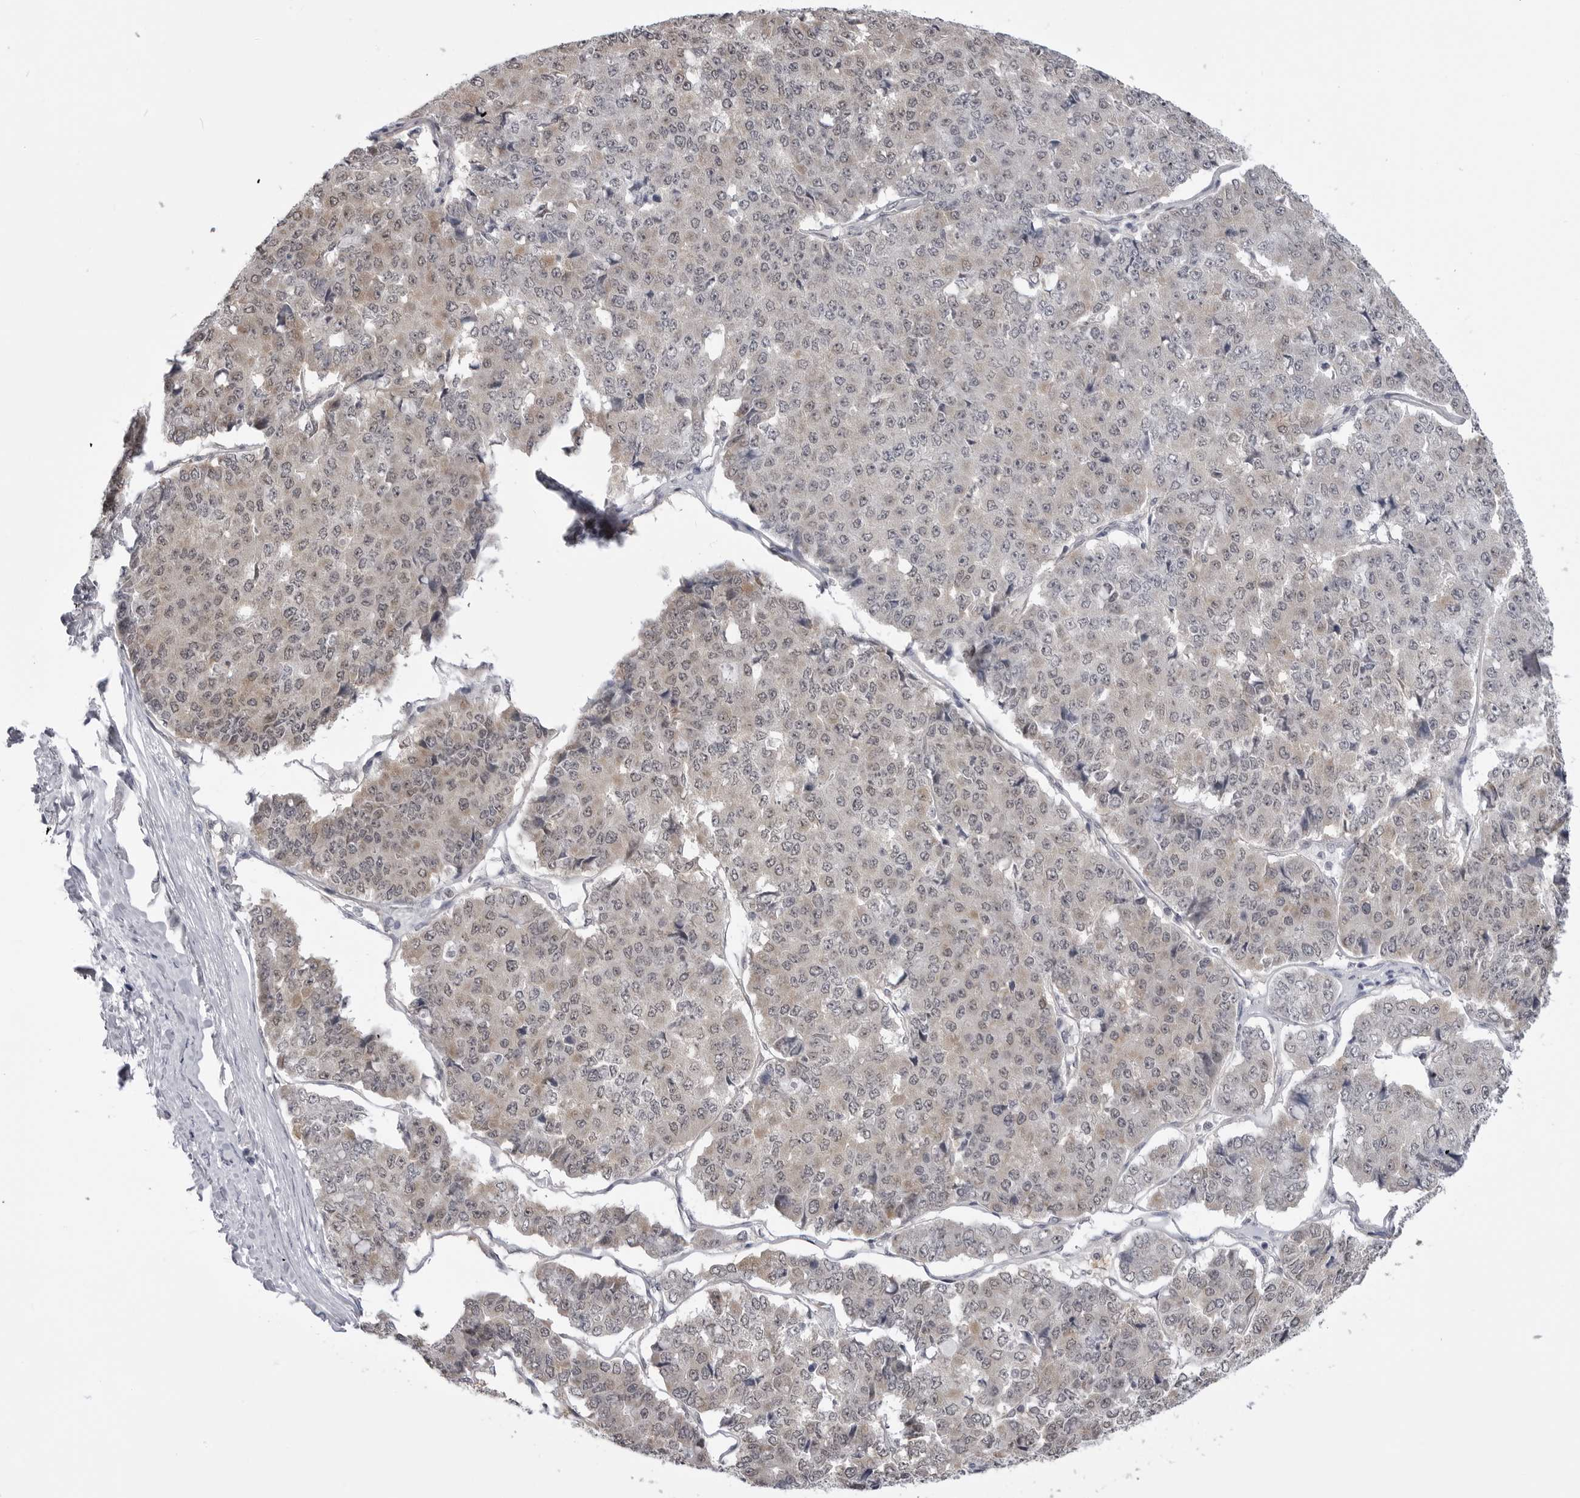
{"staining": {"intensity": "weak", "quantity": "<25%", "location": "cytoplasmic/membranous"}, "tissue": "pancreatic cancer", "cell_type": "Tumor cells", "image_type": "cancer", "snomed": [{"axis": "morphology", "description": "Adenocarcinoma, NOS"}, {"axis": "topography", "description": "Pancreas"}], "caption": "A photomicrograph of pancreatic cancer (adenocarcinoma) stained for a protein exhibits no brown staining in tumor cells. The staining was performed using DAB (3,3'-diaminobenzidine) to visualize the protein expression in brown, while the nuclei were stained in blue with hematoxylin (Magnification: 20x).", "gene": "FH", "patient": {"sex": "male", "age": 50}}